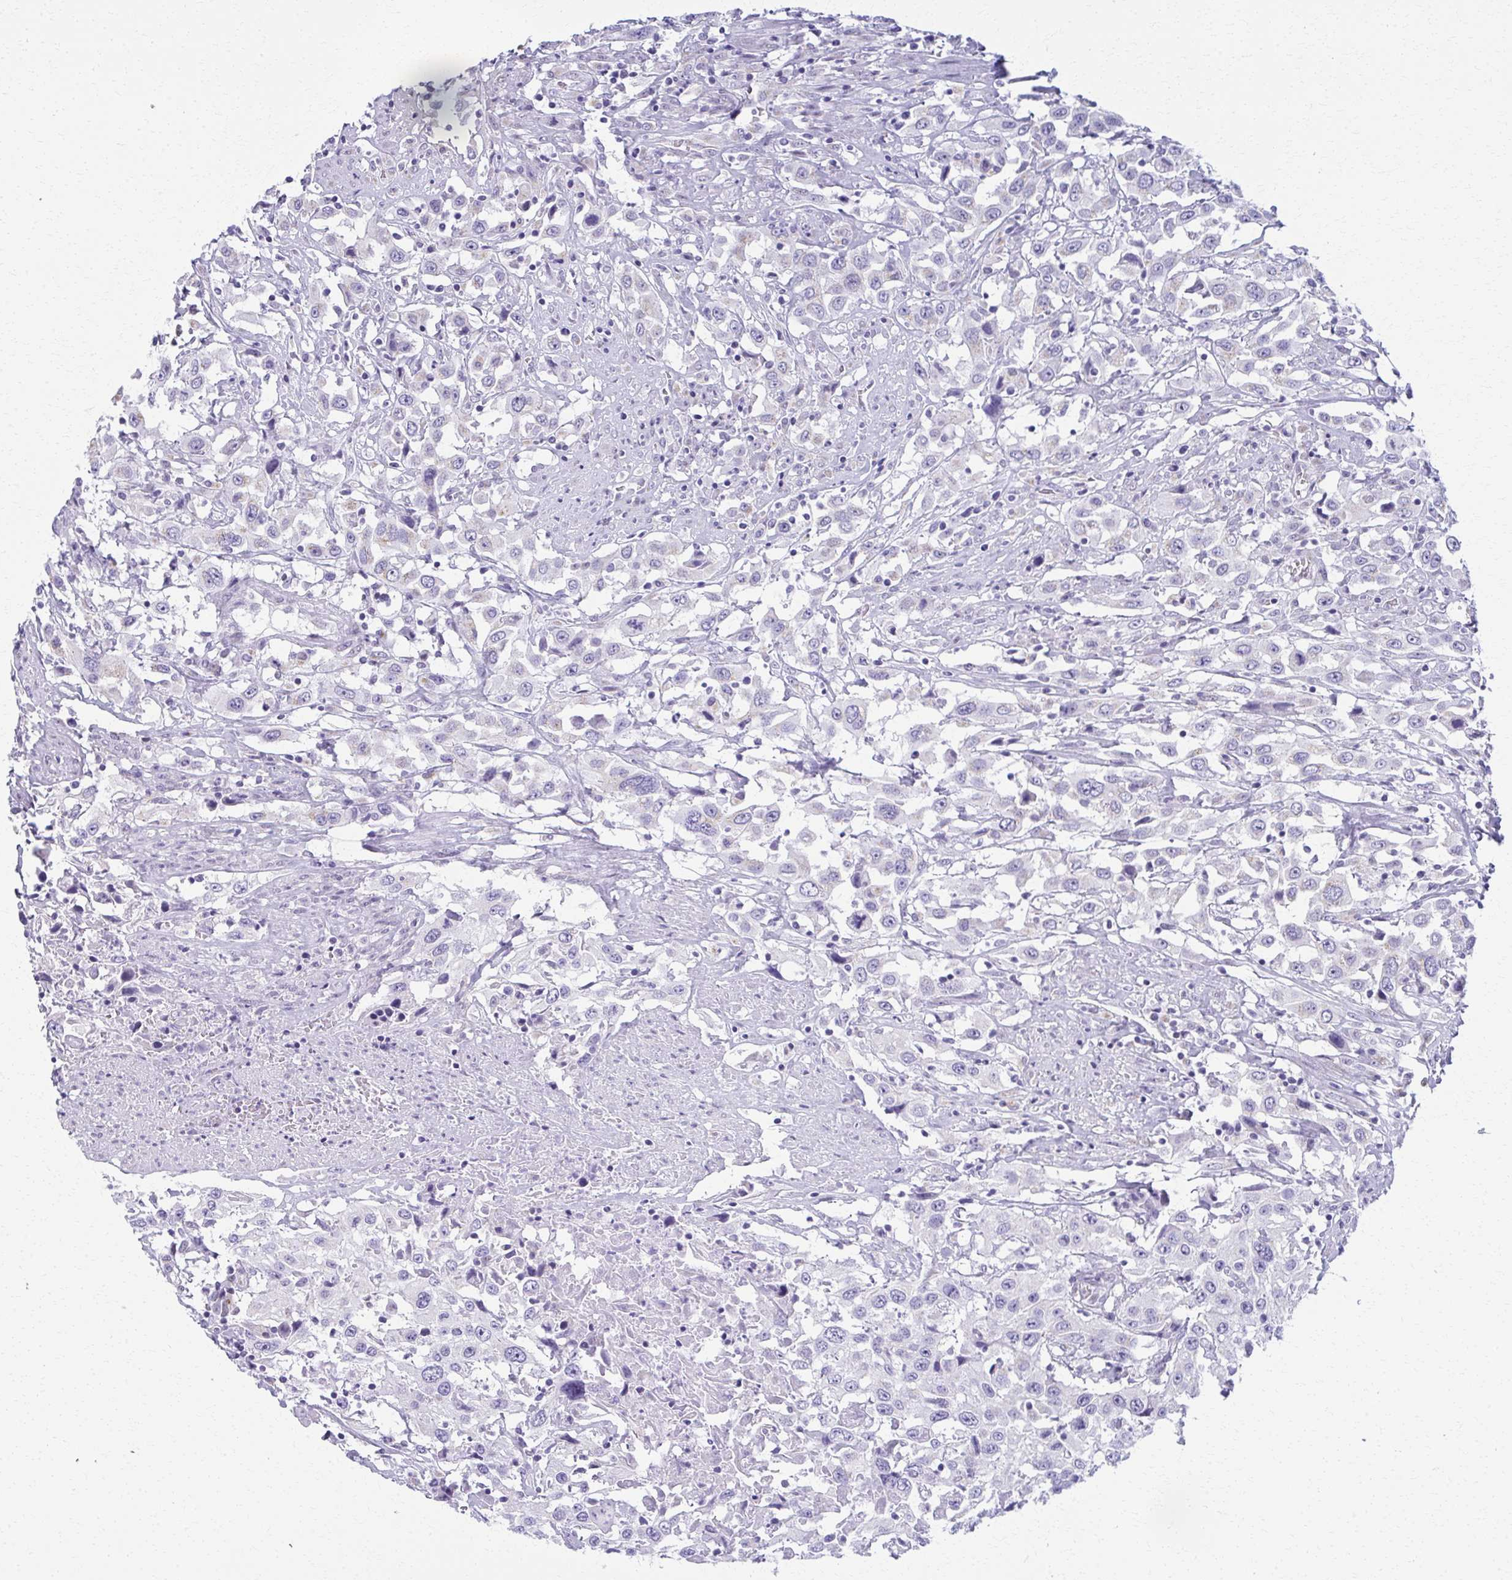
{"staining": {"intensity": "negative", "quantity": "none", "location": "none"}, "tissue": "urothelial cancer", "cell_type": "Tumor cells", "image_type": "cancer", "snomed": [{"axis": "morphology", "description": "Urothelial carcinoma, High grade"}, {"axis": "topography", "description": "Urinary bladder"}], "caption": "DAB immunohistochemical staining of urothelial cancer demonstrates no significant expression in tumor cells.", "gene": "SCLY", "patient": {"sex": "male", "age": 61}}